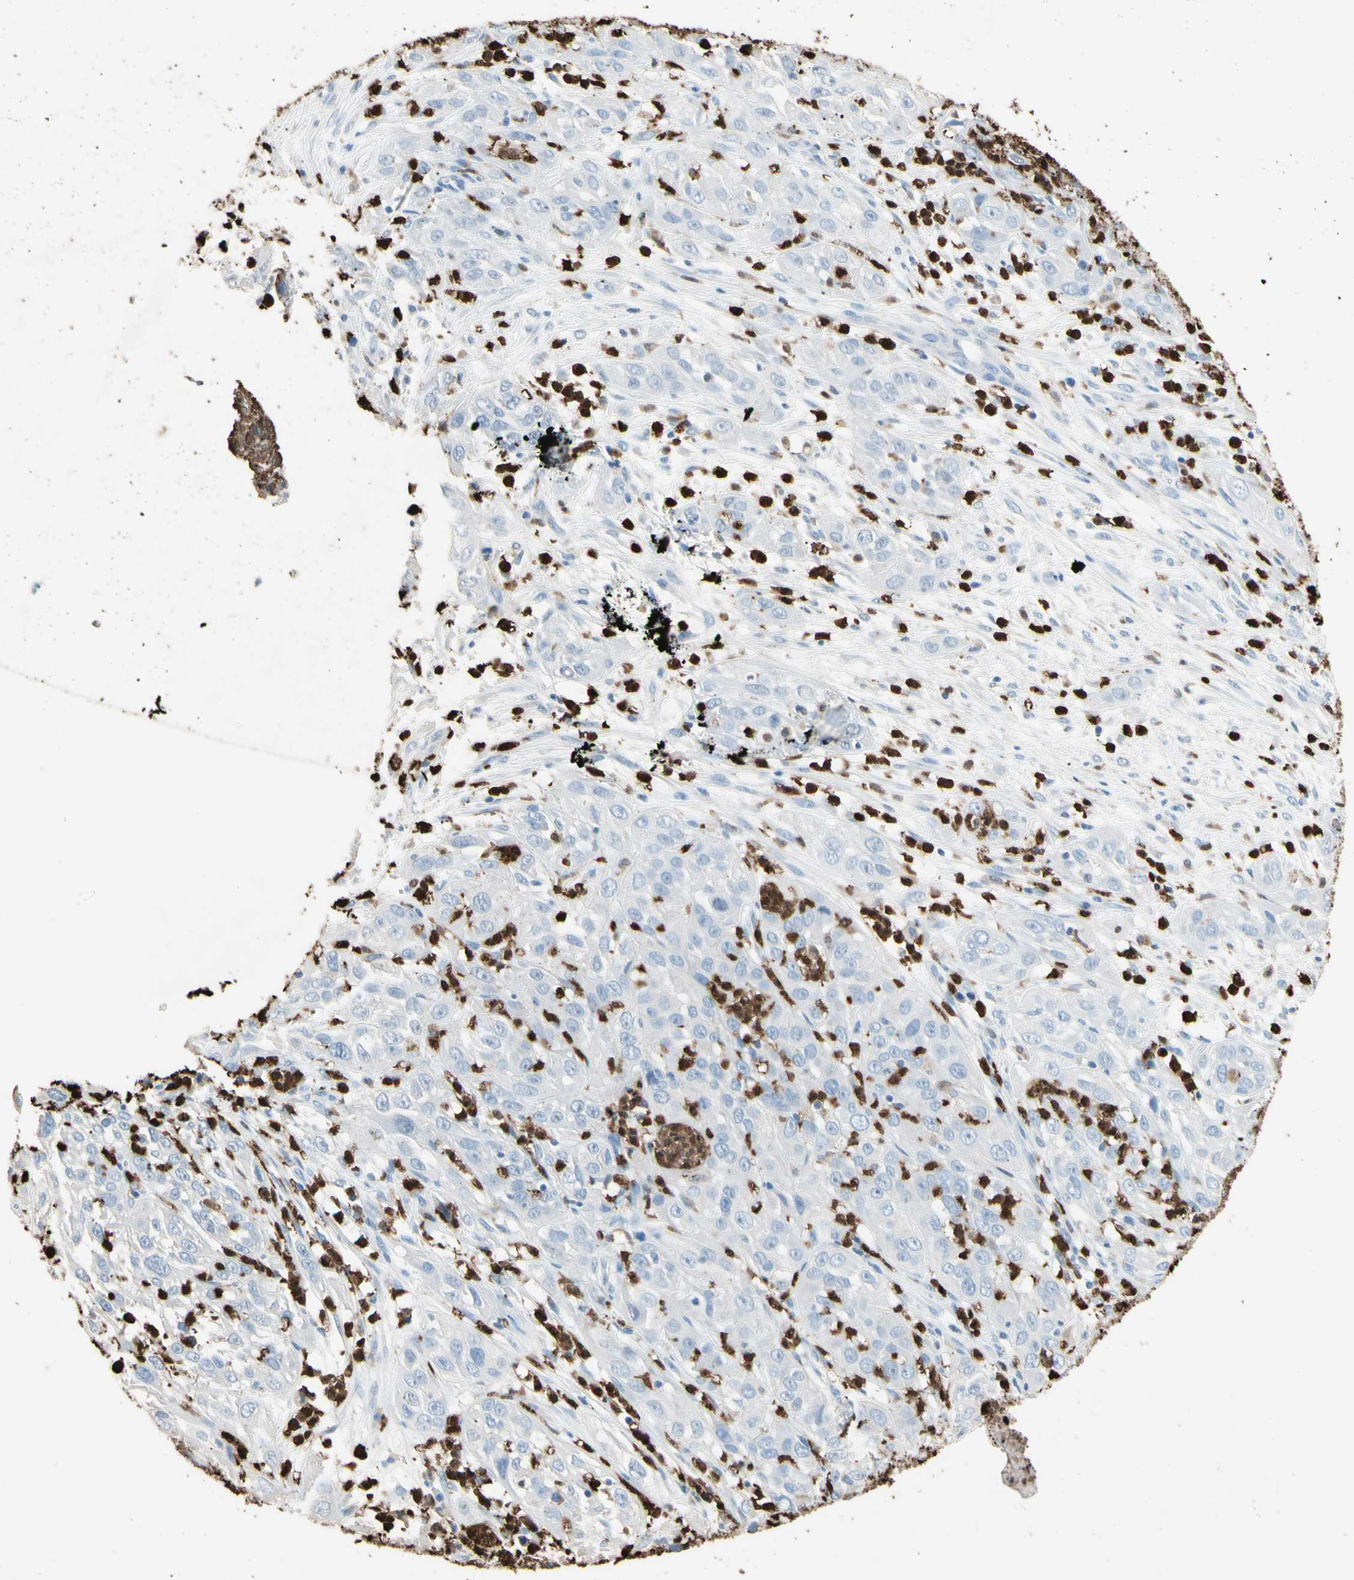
{"staining": {"intensity": "negative", "quantity": "none", "location": "none"}, "tissue": "cervical cancer", "cell_type": "Tumor cells", "image_type": "cancer", "snomed": [{"axis": "morphology", "description": "Squamous cell carcinoma, NOS"}, {"axis": "topography", "description": "Cervix"}], "caption": "Immunohistochemical staining of human cervical cancer displays no significant expression in tumor cells. (Stains: DAB (3,3'-diaminobenzidine) immunohistochemistry (IHC) with hematoxylin counter stain, Microscopy: brightfield microscopy at high magnification).", "gene": "NFKBIZ", "patient": {"sex": "female", "age": 32}}